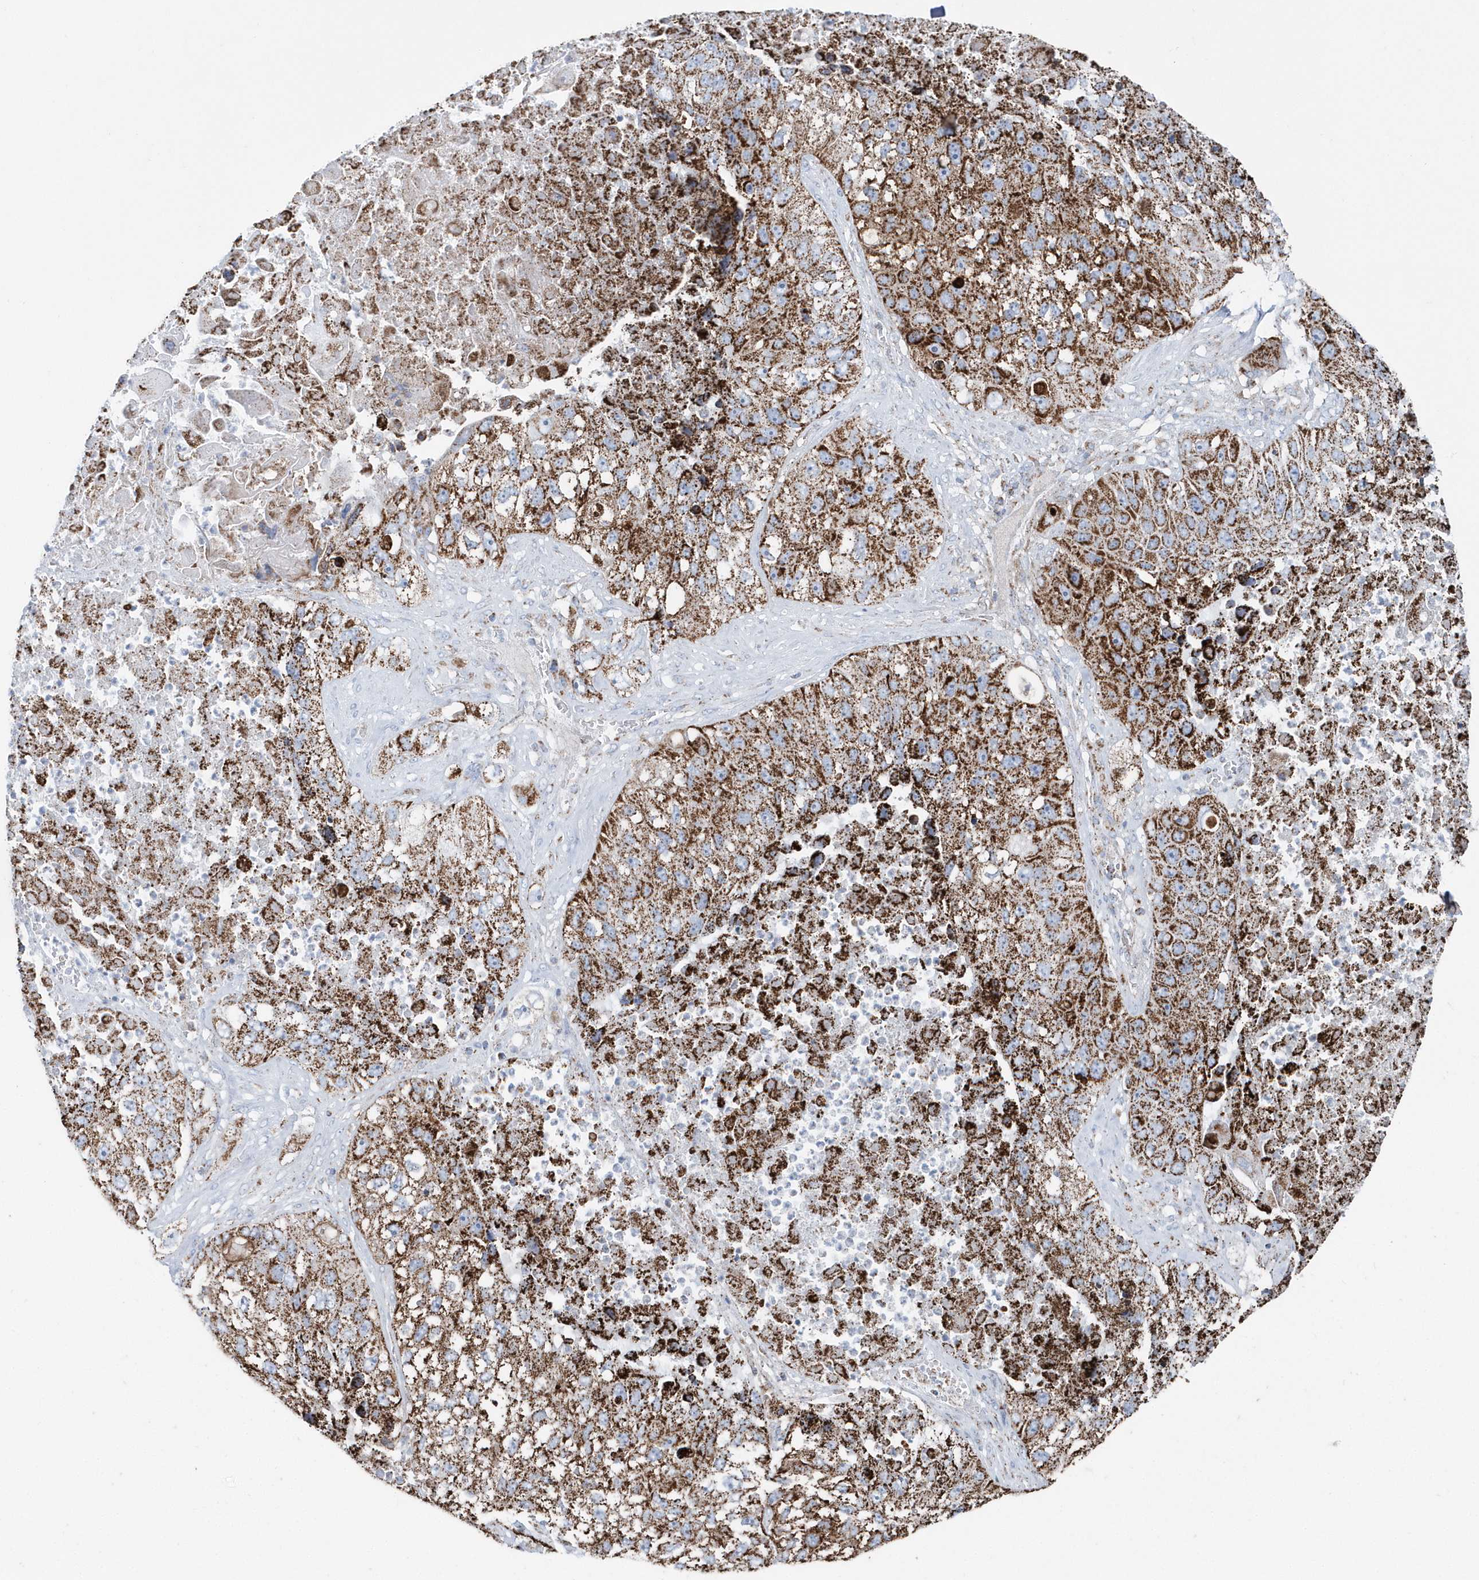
{"staining": {"intensity": "moderate", "quantity": ">75%", "location": "cytoplasmic/membranous"}, "tissue": "lung cancer", "cell_type": "Tumor cells", "image_type": "cancer", "snomed": [{"axis": "morphology", "description": "Squamous cell carcinoma, NOS"}, {"axis": "topography", "description": "Lung"}], "caption": "This image demonstrates IHC staining of human lung cancer, with medium moderate cytoplasmic/membranous expression in about >75% of tumor cells.", "gene": "TMCO6", "patient": {"sex": "male", "age": 61}}